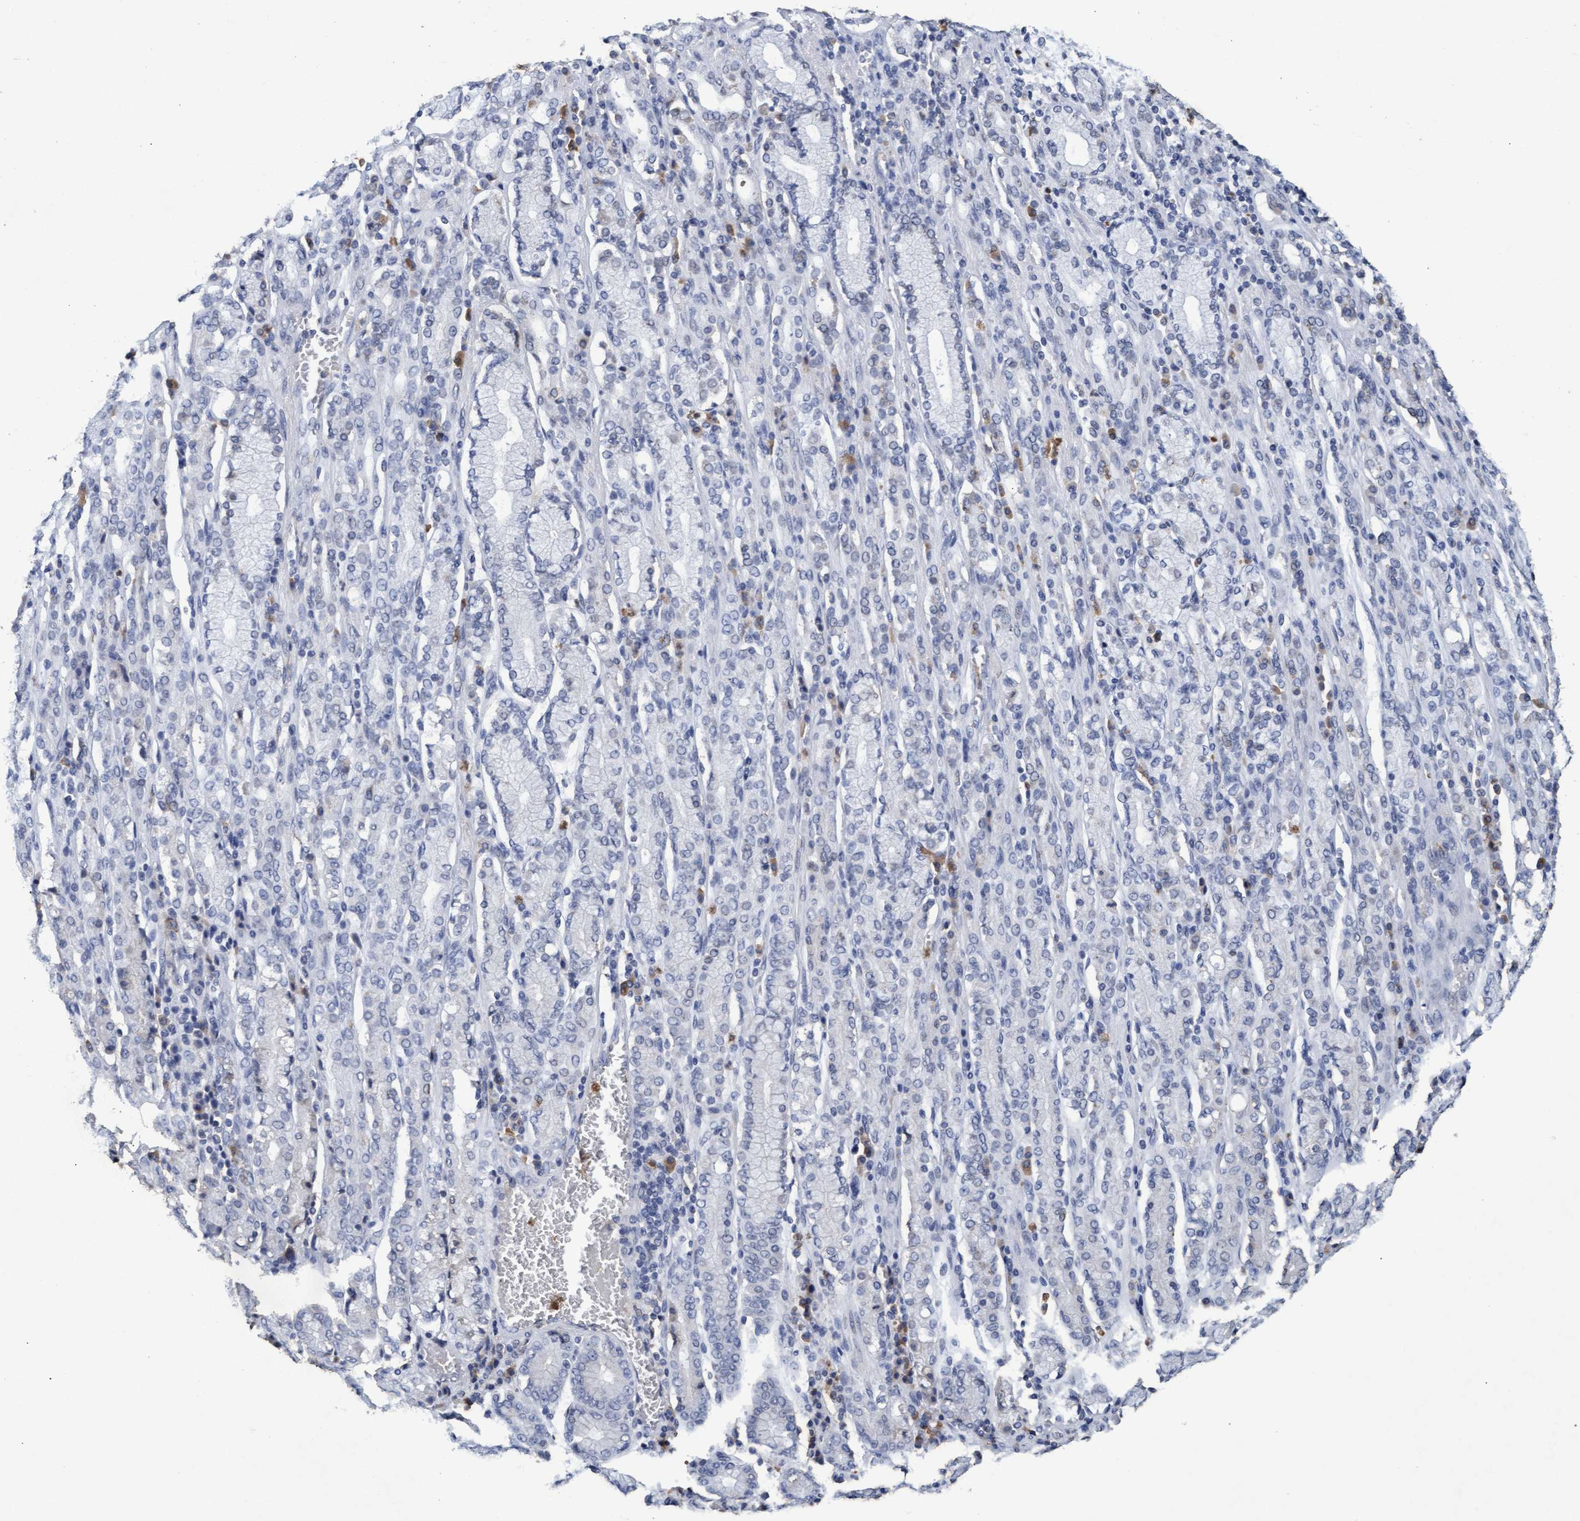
{"staining": {"intensity": "weak", "quantity": "<25%", "location": "cytoplasmic/membranous"}, "tissue": "stomach cancer", "cell_type": "Tumor cells", "image_type": "cancer", "snomed": [{"axis": "morphology", "description": "Normal tissue, NOS"}, {"axis": "morphology", "description": "Adenocarcinoma, NOS"}, {"axis": "topography", "description": "Stomach"}], "caption": "IHC of adenocarcinoma (stomach) demonstrates no positivity in tumor cells.", "gene": "GPR39", "patient": {"sex": "male", "age": 62}}